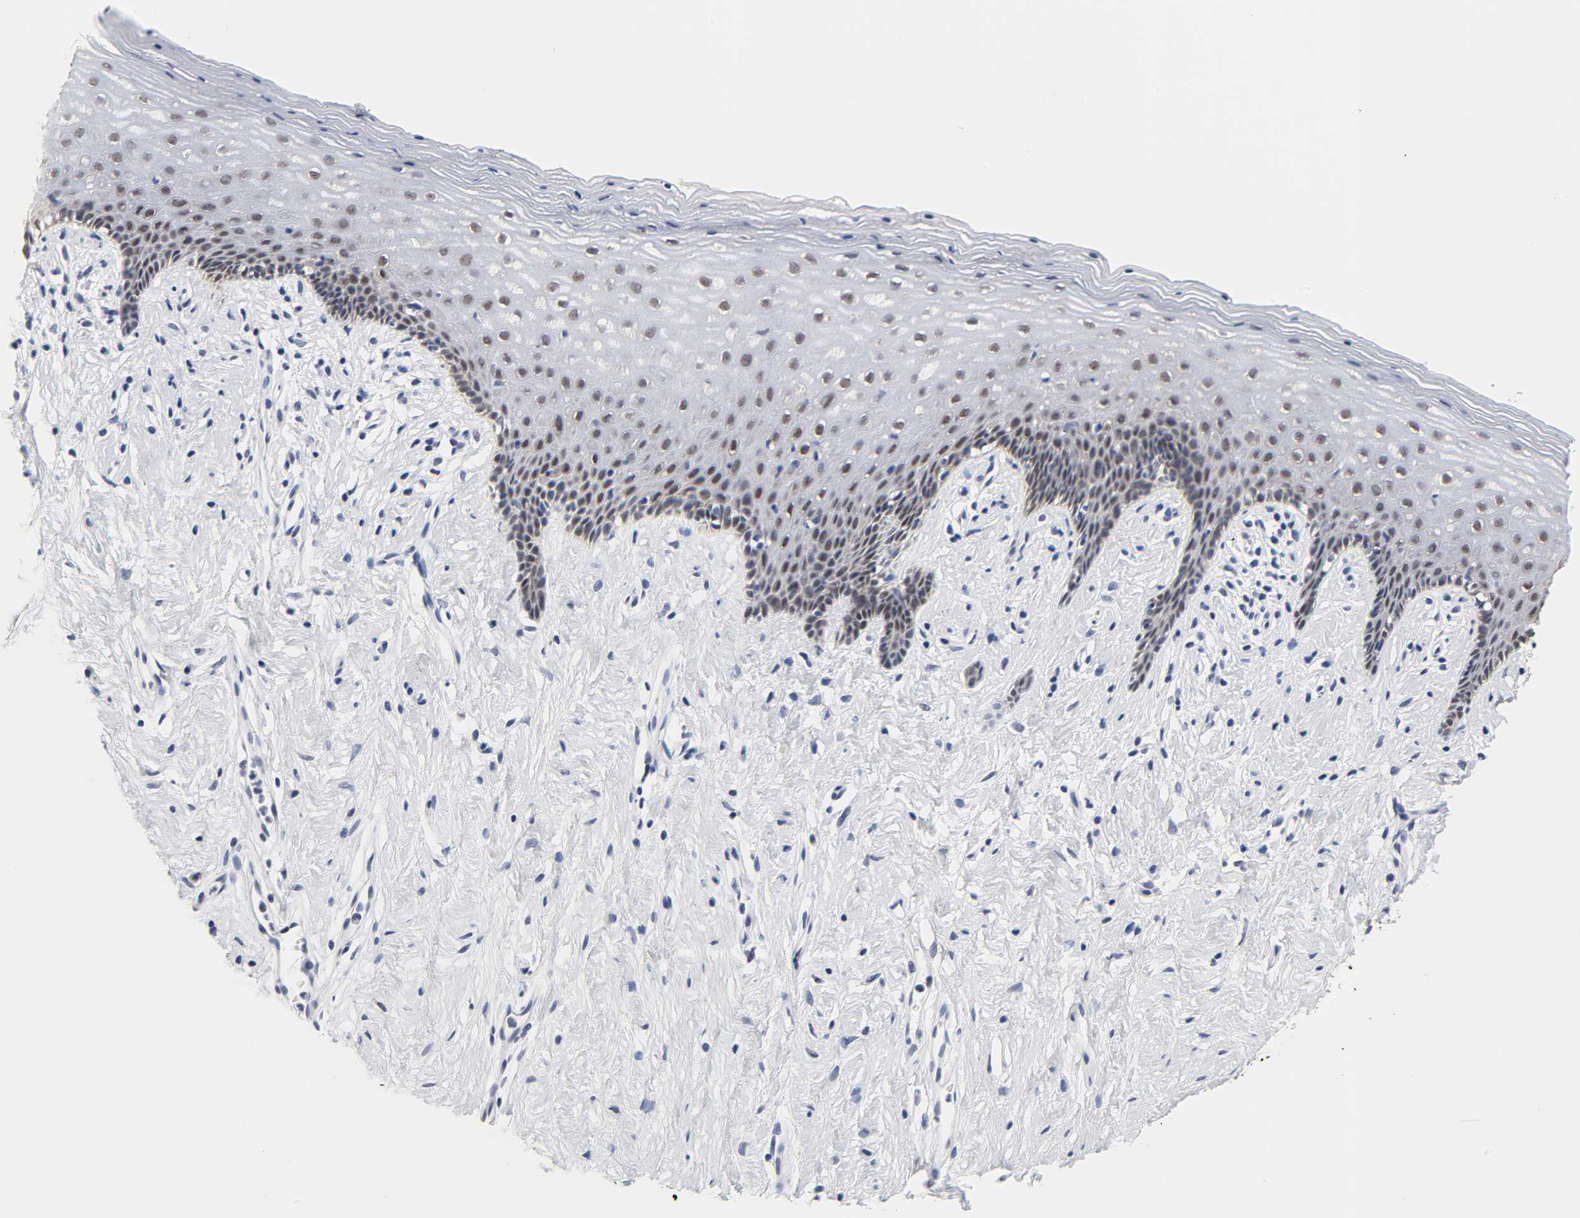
{"staining": {"intensity": "weak", "quantity": "<25%", "location": "nuclear"}, "tissue": "vagina", "cell_type": "Squamous epithelial cells", "image_type": "normal", "snomed": [{"axis": "morphology", "description": "Normal tissue, NOS"}, {"axis": "topography", "description": "Vagina"}], "caption": "An image of human vagina is negative for staining in squamous epithelial cells. Nuclei are stained in blue.", "gene": "GRHL2", "patient": {"sex": "female", "age": 44}}